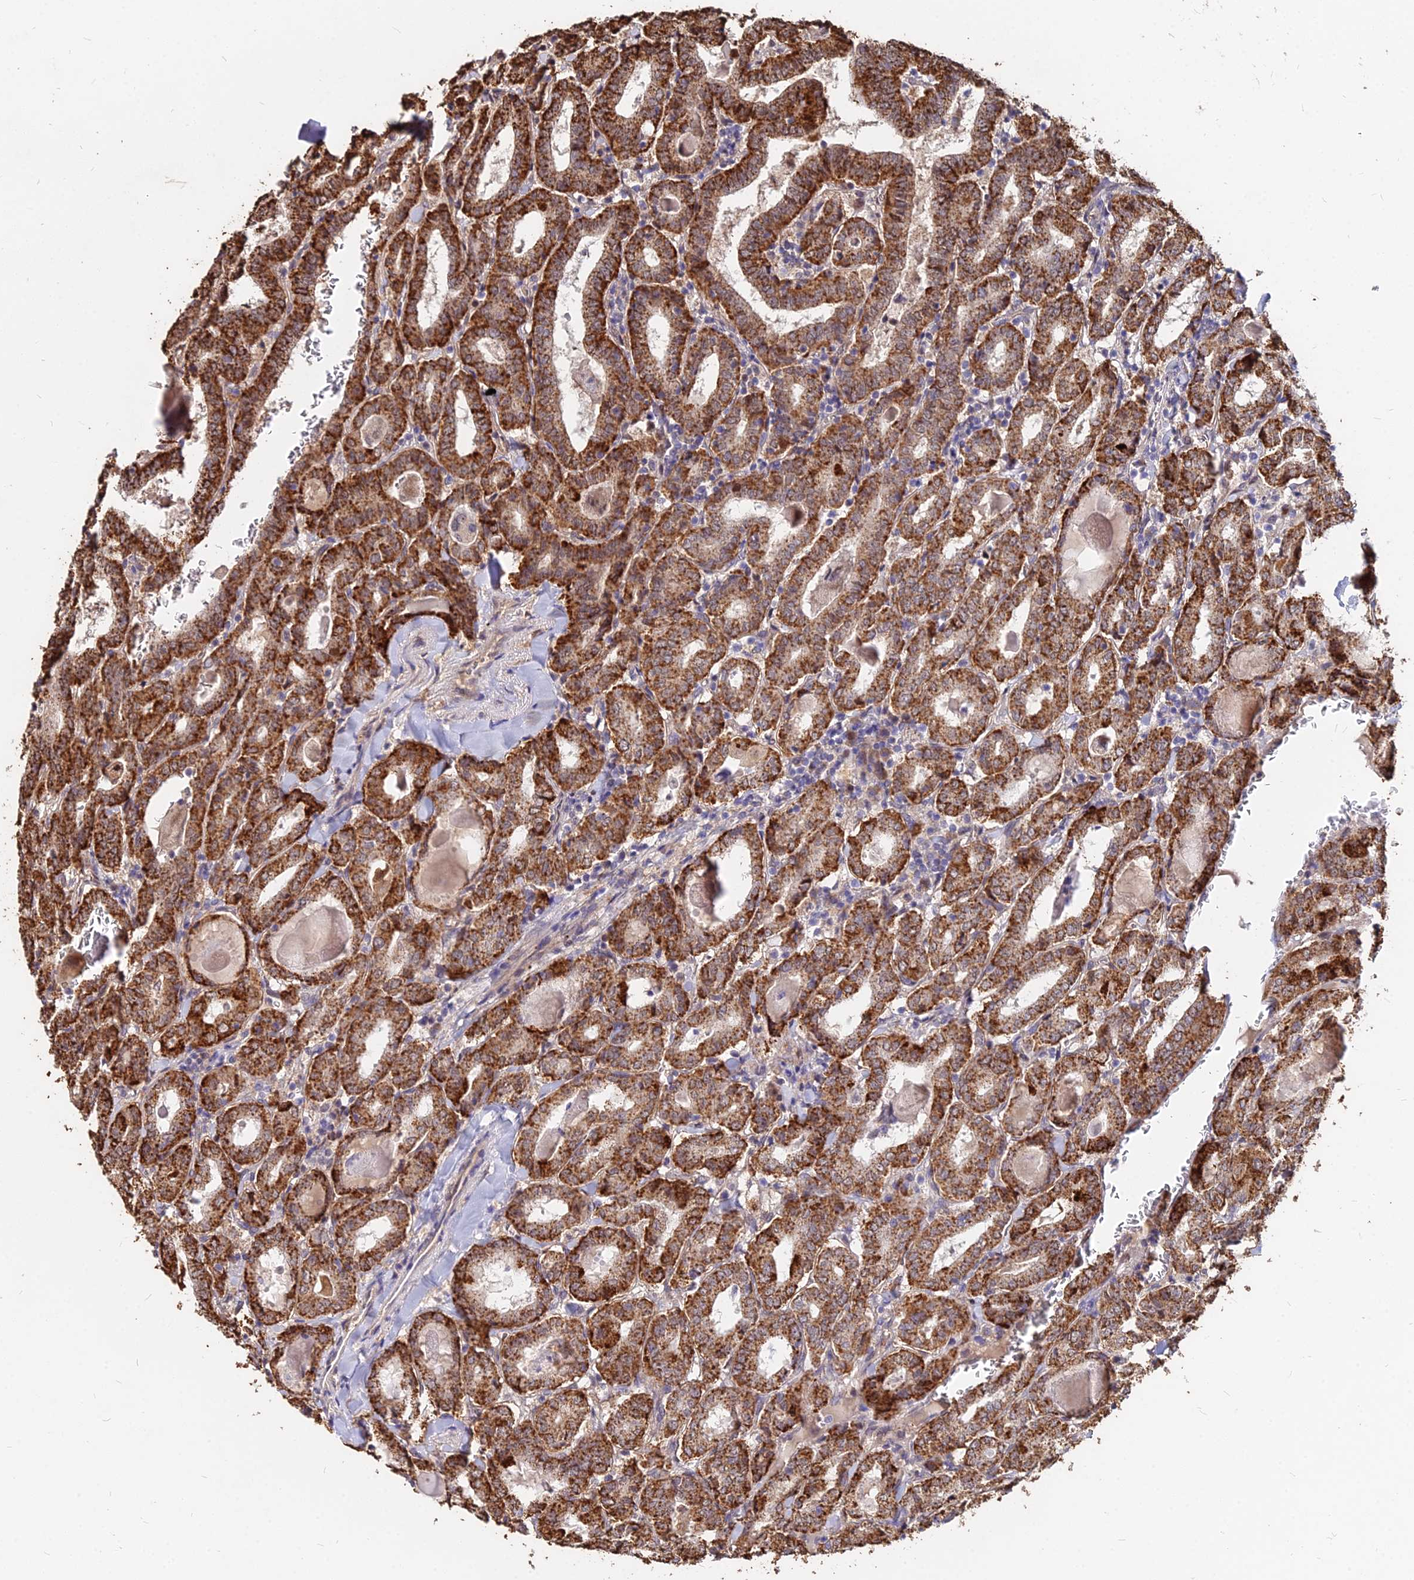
{"staining": {"intensity": "strong", "quantity": ">75%", "location": "cytoplasmic/membranous"}, "tissue": "thyroid cancer", "cell_type": "Tumor cells", "image_type": "cancer", "snomed": [{"axis": "morphology", "description": "Papillary adenocarcinoma, NOS"}, {"axis": "topography", "description": "Thyroid gland"}], "caption": "Thyroid cancer was stained to show a protein in brown. There is high levels of strong cytoplasmic/membranous positivity in about >75% of tumor cells. (DAB IHC with brightfield microscopy, high magnification).", "gene": "C11orf68", "patient": {"sex": "female", "age": 72}}